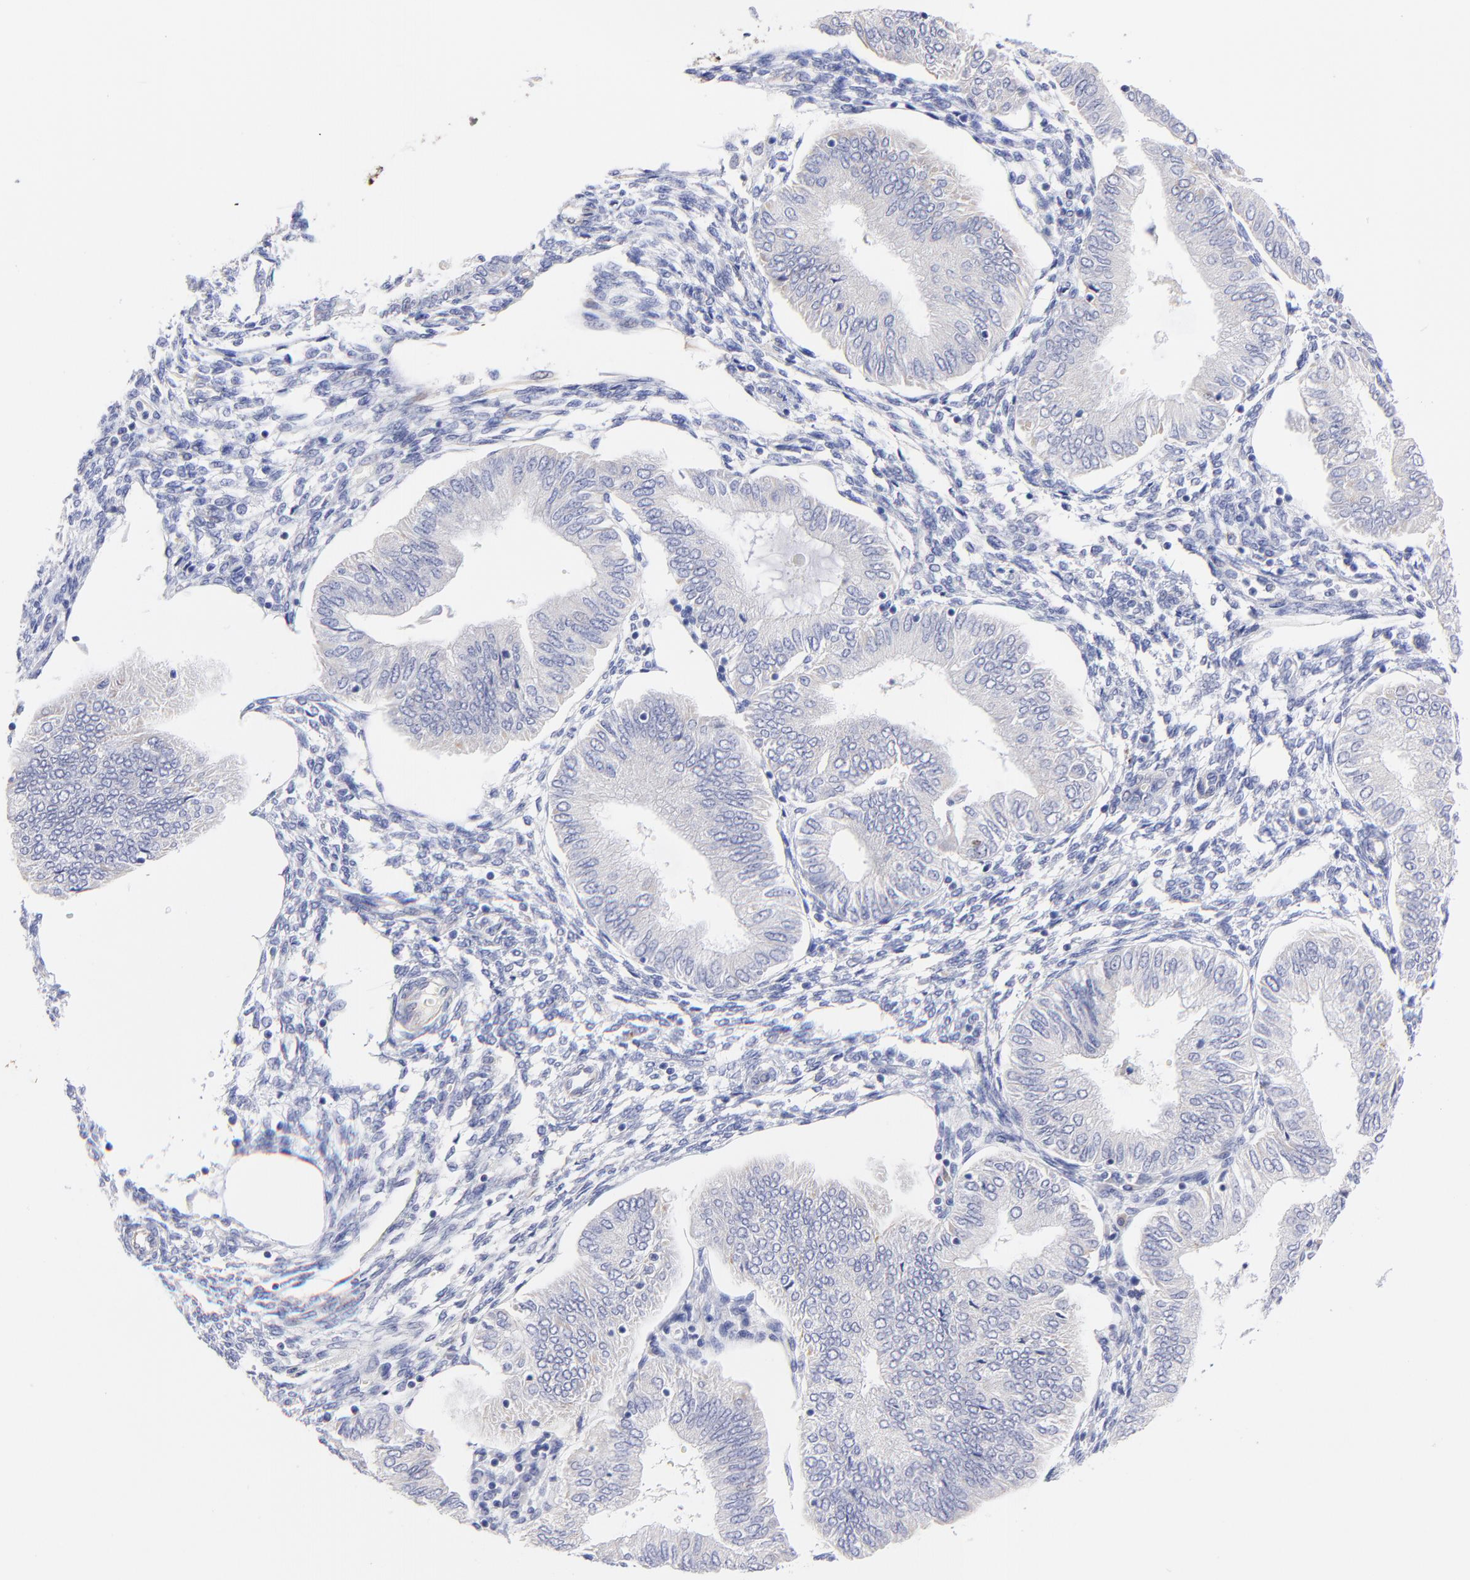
{"staining": {"intensity": "negative", "quantity": "none", "location": "none"}, "tissue": "endometrial cancer", "cell_type": "Tumor cells", "image_type": "cancer", "snomed": [{"axis": "morphology", "description": "Adenocarcinoma, NOS"}, {"axis": "topography", "description": "Endometrium"}], "caption": "High power microscopy histopathology image of an immunohistochemistry image of adenocarcinoma (endometrial), revealing no significant positivity in tumor cells.", "gene": "COX8C", "patient": {"sex": "female", "age": 51}}